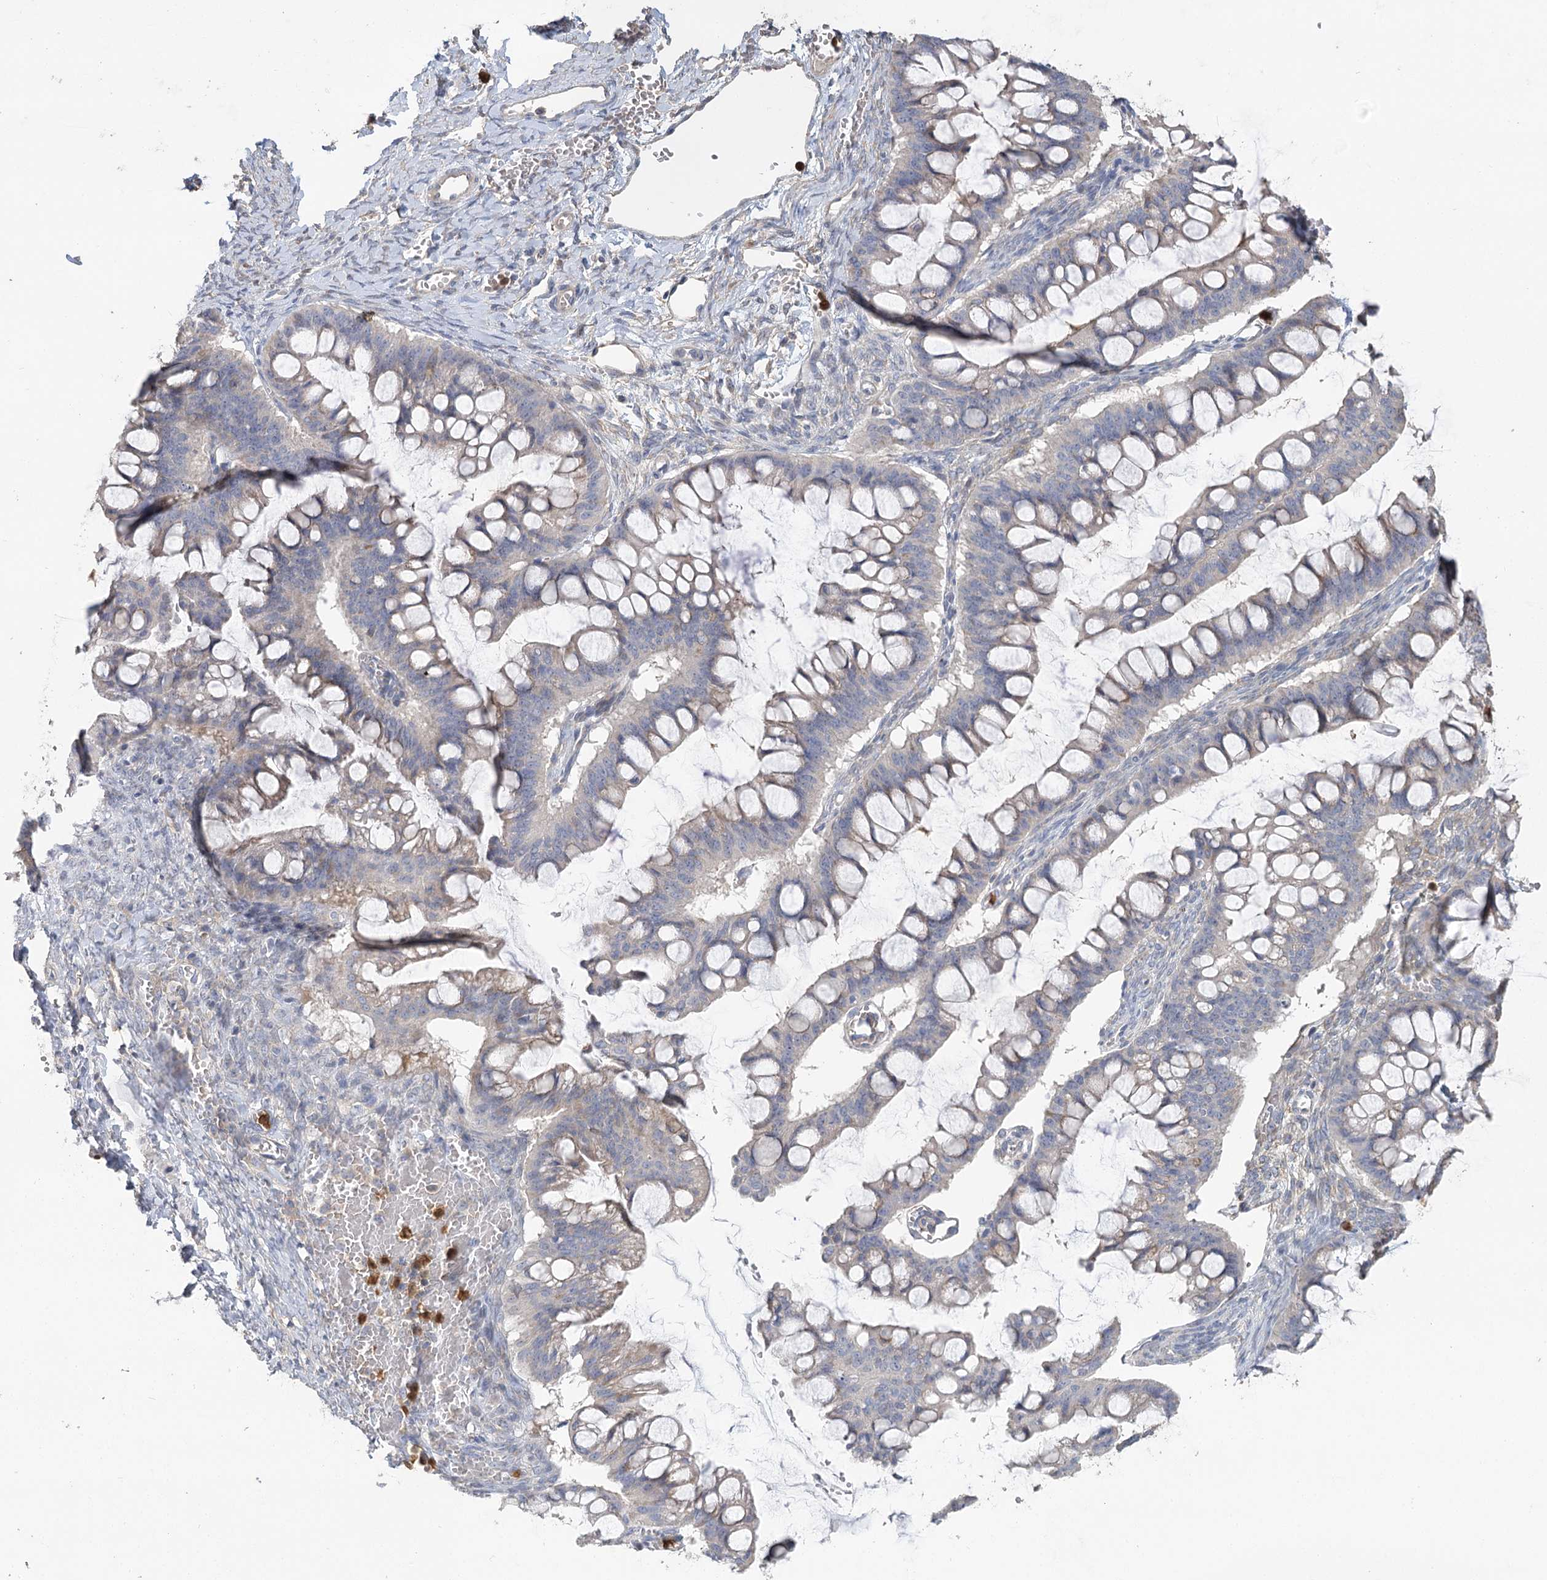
{"staining": {"intensity": "negative", "quantity": "none", "location": "none"}, "tissue": "ovarian cancer", "cell_type": "Tumor cells", "image_type": "cancer", "snomed": [{"axis": "morphology", "description": "Cystadenocarcinoma, mucinous, NOS"}, {"axis": "topography", "description": "Ovary"}], "caption": "Immunohistochemical staining of ovarian cancer displays no significant expression in tumor cells. (Stains: DAB (3,3'-diaminobenzidine) IHC with hematoxylin counter stain, Microscopy: brightfield microscopy at high magnification).", "gene": "EPB41L5", "patient": {"sex": "female", "age": 73}}